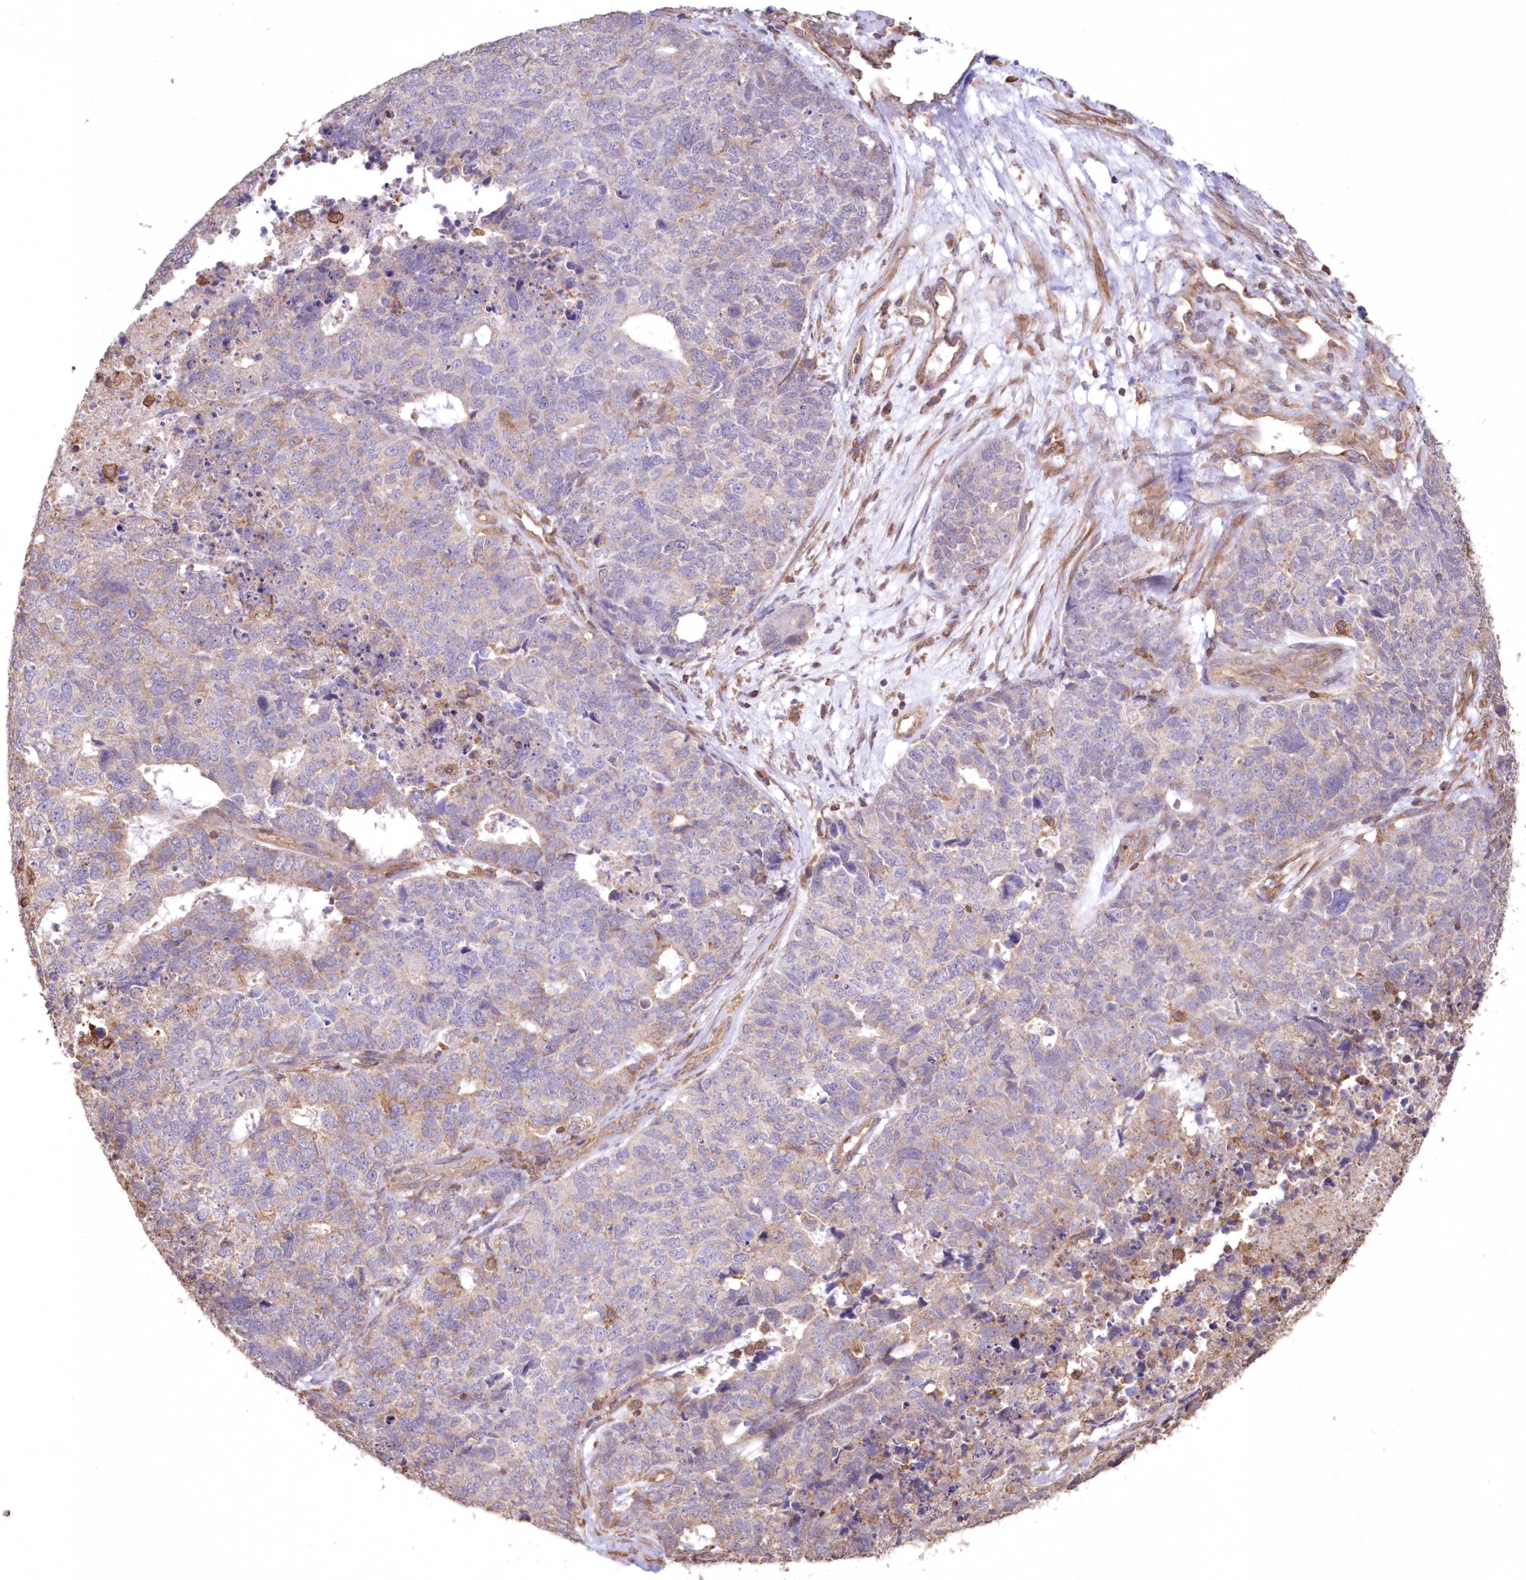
{"staining": {"intensity": "weak", "quantity": "<25%", "location": "cytoplasmic/membranous"}, "tissue": "cervical cancer", "cell_type": "Tumor cells", "image_type": "cancer", "snomed": [{"axis": "morphology", "description": "Squamous cell carcinoma, NOS"}, {"axis": "topography", "description": "Cervix"}], "caption": "Immunohistochemistry (IHC) histopathology image of human cervical squamous cell carcinoma stained for a protein (brown), which shows no staining in tumor cells.", "gene": "TMEM139", "patient": {"sex": "female", "age": 63}}